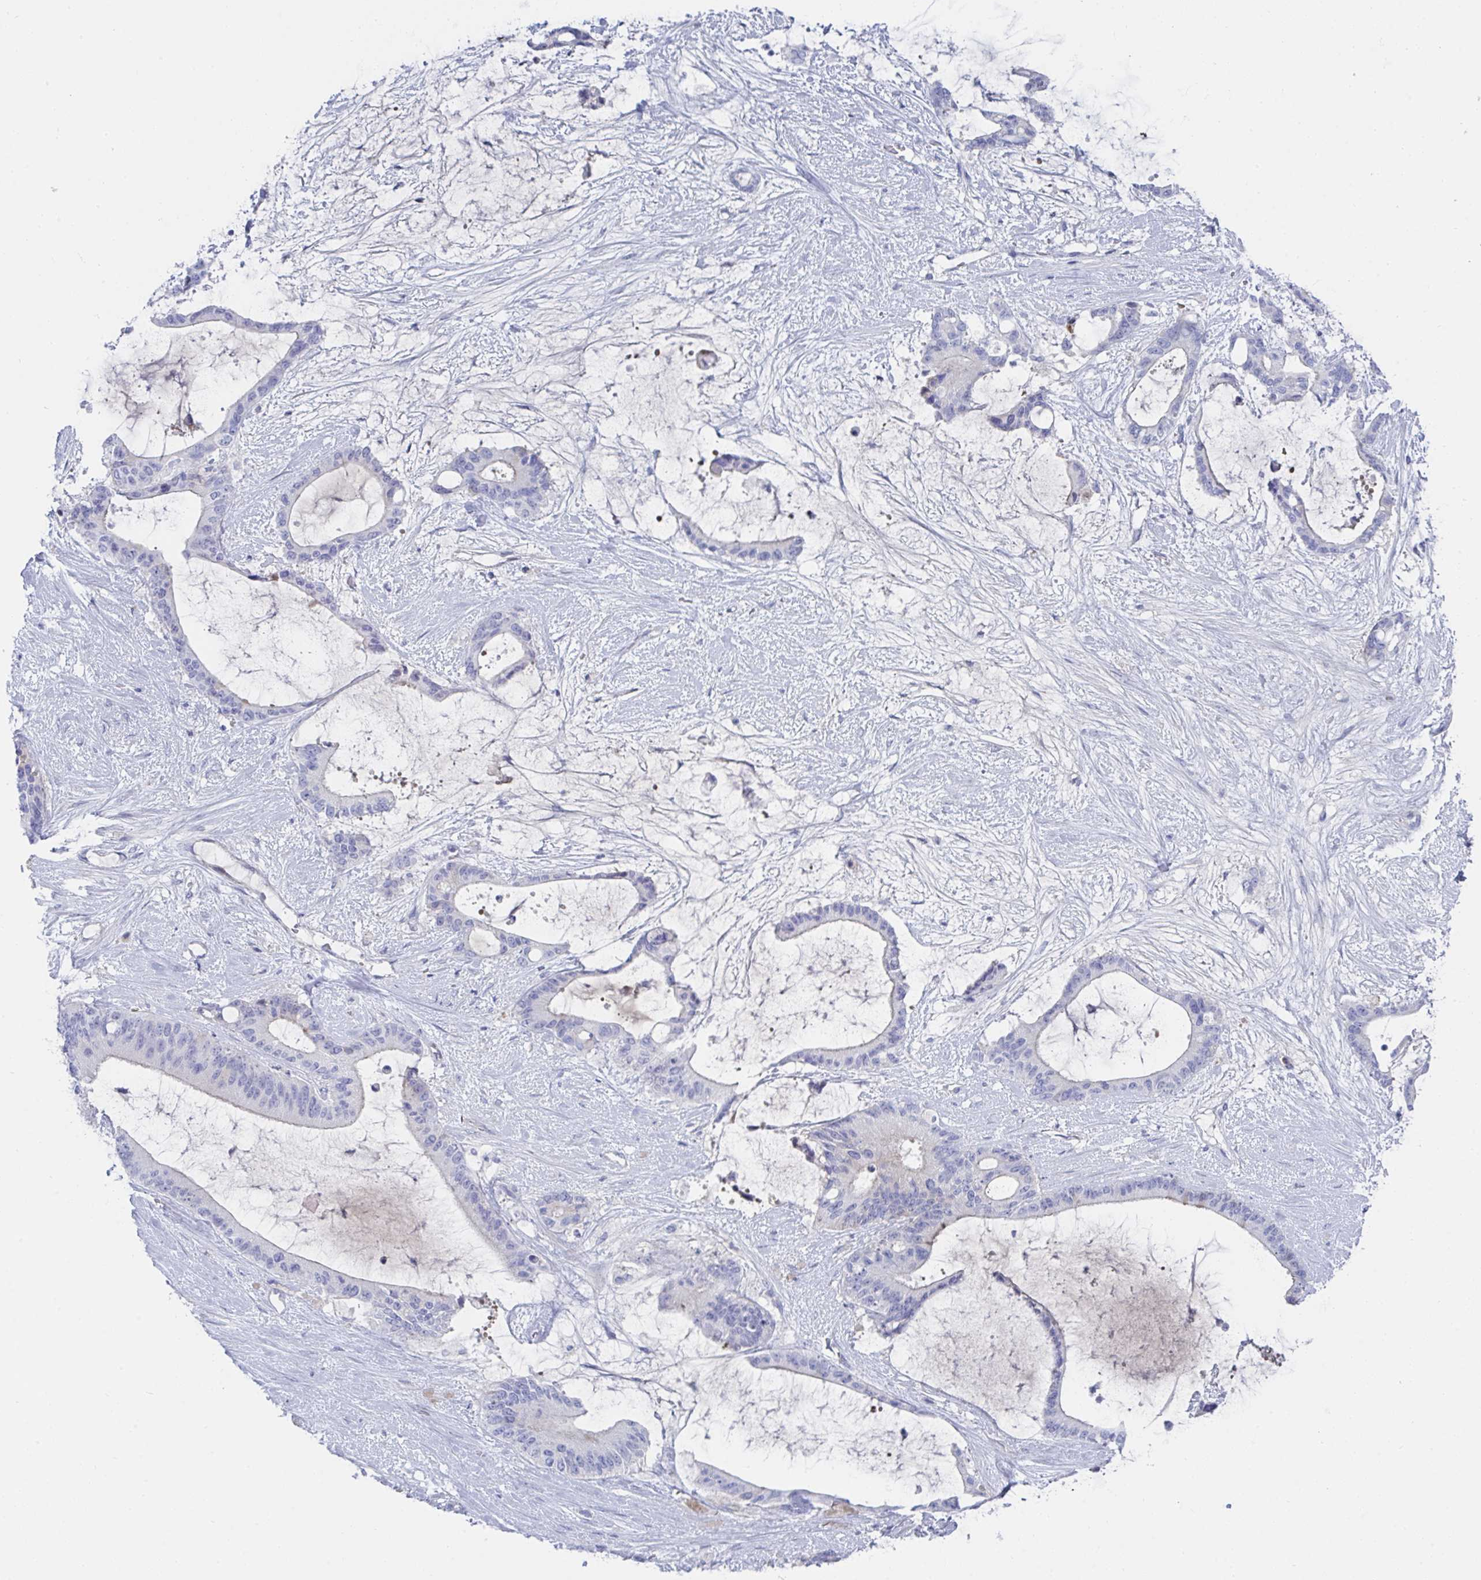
{"staining": {"intensity": "negative", "quantity": "none", "location": "none"}, "tissue": "liver cancer", "cell_type": "Tumor cells", "image_type": "cancer", "snomed": [{"axis": "morphology", "description": "Normal tissue, NOS"}, {"axis": "morphology", "description": "Cholangiocarcinoma"}, {"axis": "topography", "description": "Liver"}, {"axis": "topography", "description": "Peripheral nerve tissue"}], "caption": "The immunohistochemistry (IHC) image has no significant expression in tumor cells of liver cholangiocarcinoma tissue.", "gene": "TNFAIP6", "patient": {"sex": "female", "age": 73}}